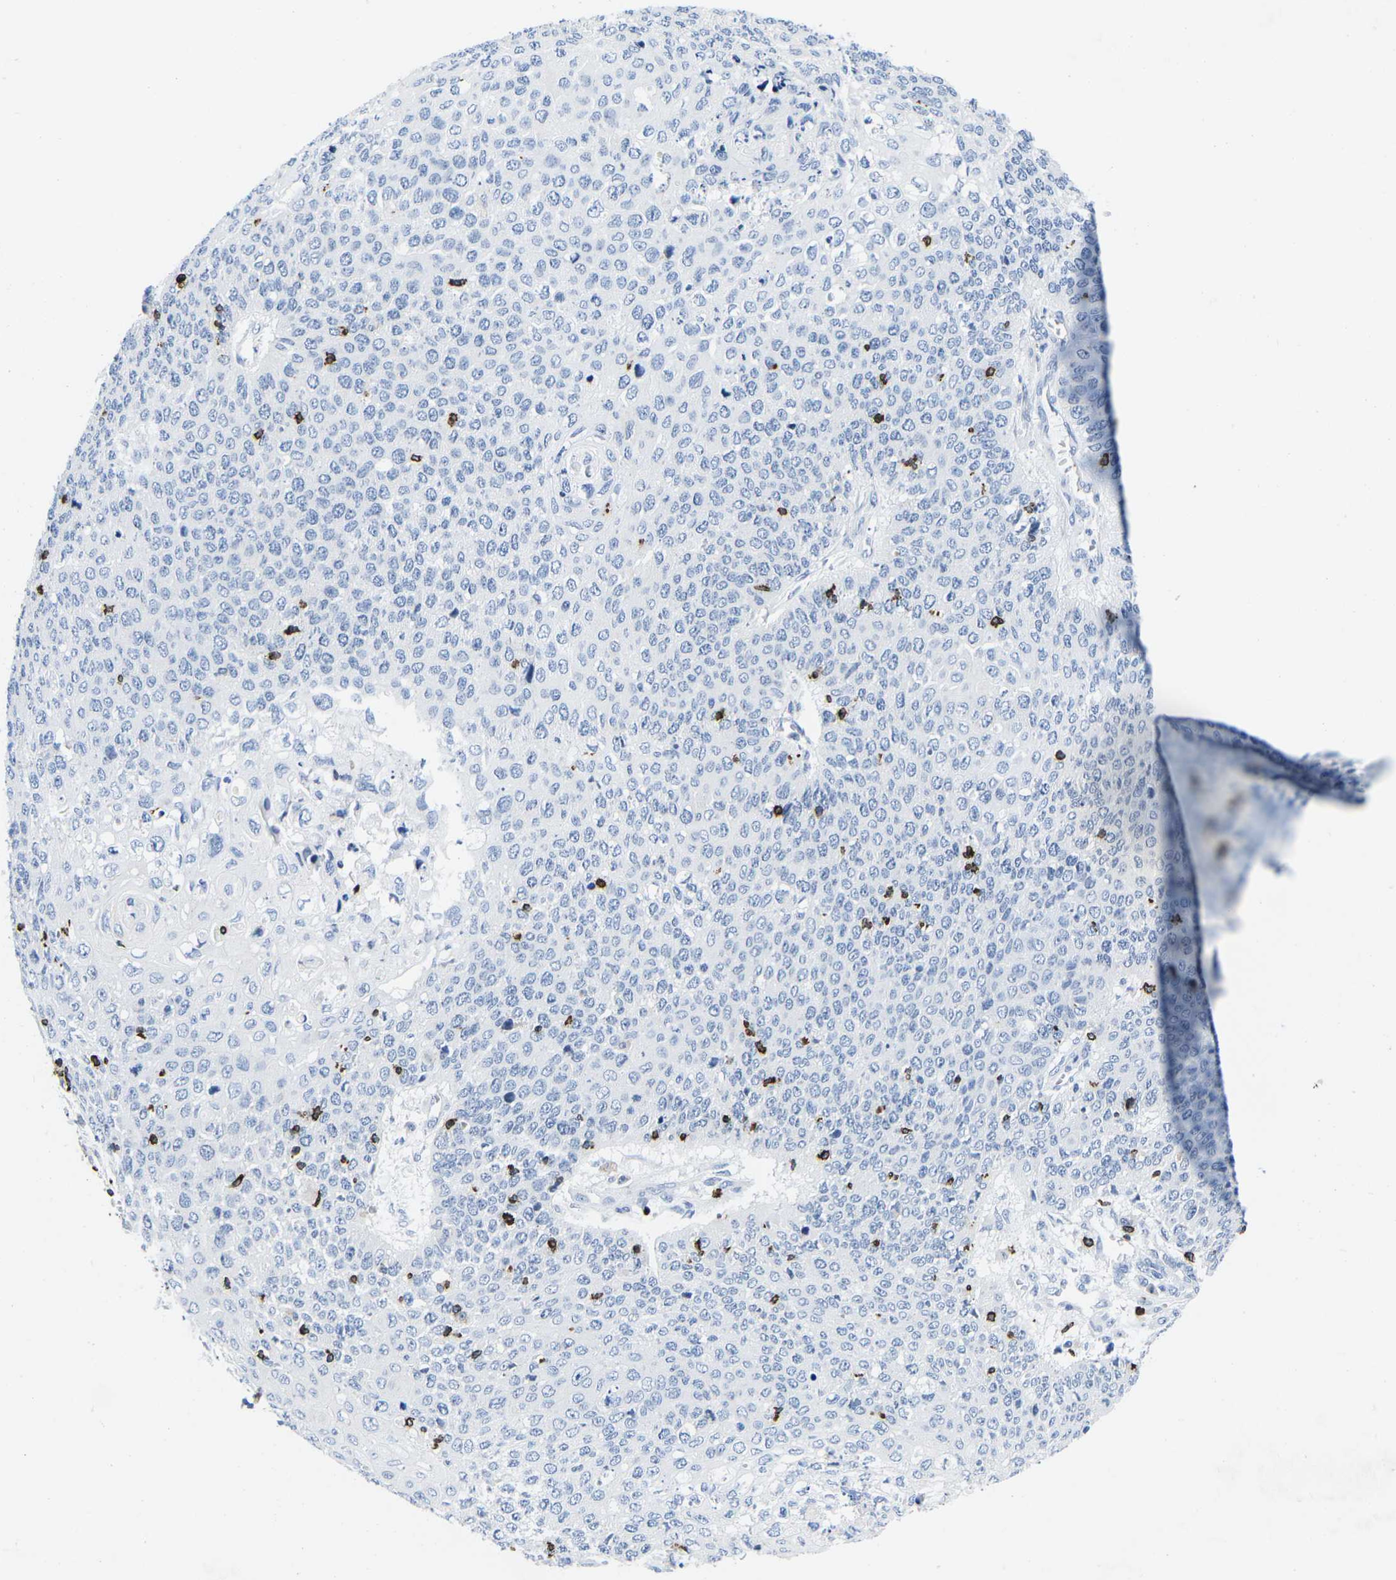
{"staining": {"intensity": "negative", "quantity": "none", "location": "none"}, "tissue": "cervical cancer", "cell_type": "Tumor cells", "image_type": "cancer", "snomed": [{"axis": "morphology", "description": "Squamous cell carcinoma, NOS"}, {"axis": "topography", "description": "Cervix"}], "caption": "There is no significant expression in tumor cells of cervical cancer.", "gene": "CTSW", "patient": {"sex": "female", "age": 39}}